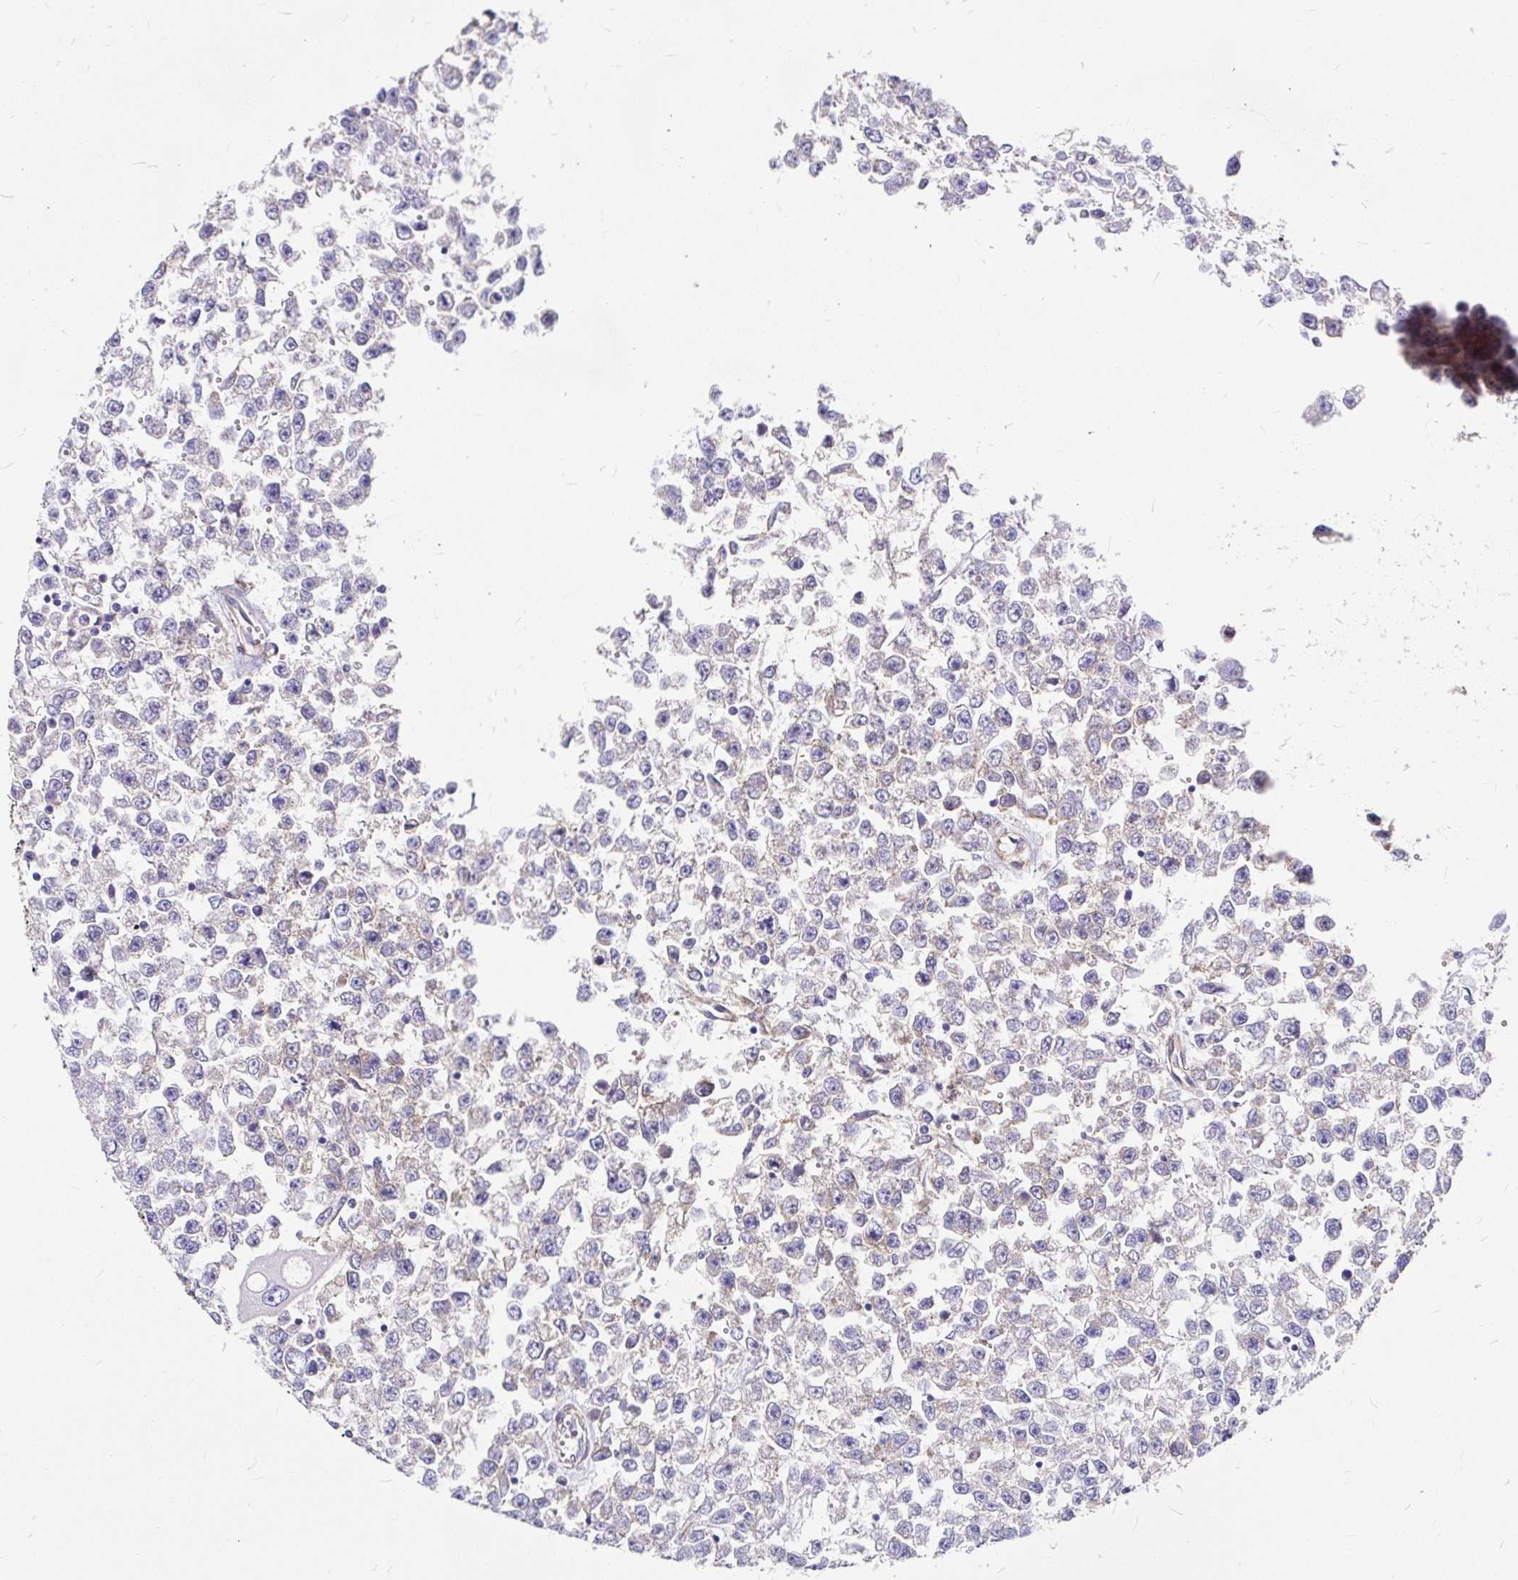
{"staining": {"intensity": "moderate", "quantity": "25%-75%", "location": "cytoplasmic/membranous"}, "tissue": "testis cancer", "cell_type": "Tumor cells", "image_type": "cancer", "snomed": [{"axis": "morphology", "description": "Seminoma, NOS"}, {"axis": "topography", "description": "Testis"}], "caption": "Protein positivity by IHC demonstrates moderate cytoplasmic/membranous positivity in approximately 25%-75% of tumor cells in testis cancer.", "gene": "MYO1B", "patient": {"sex": "male", "age": 34}}